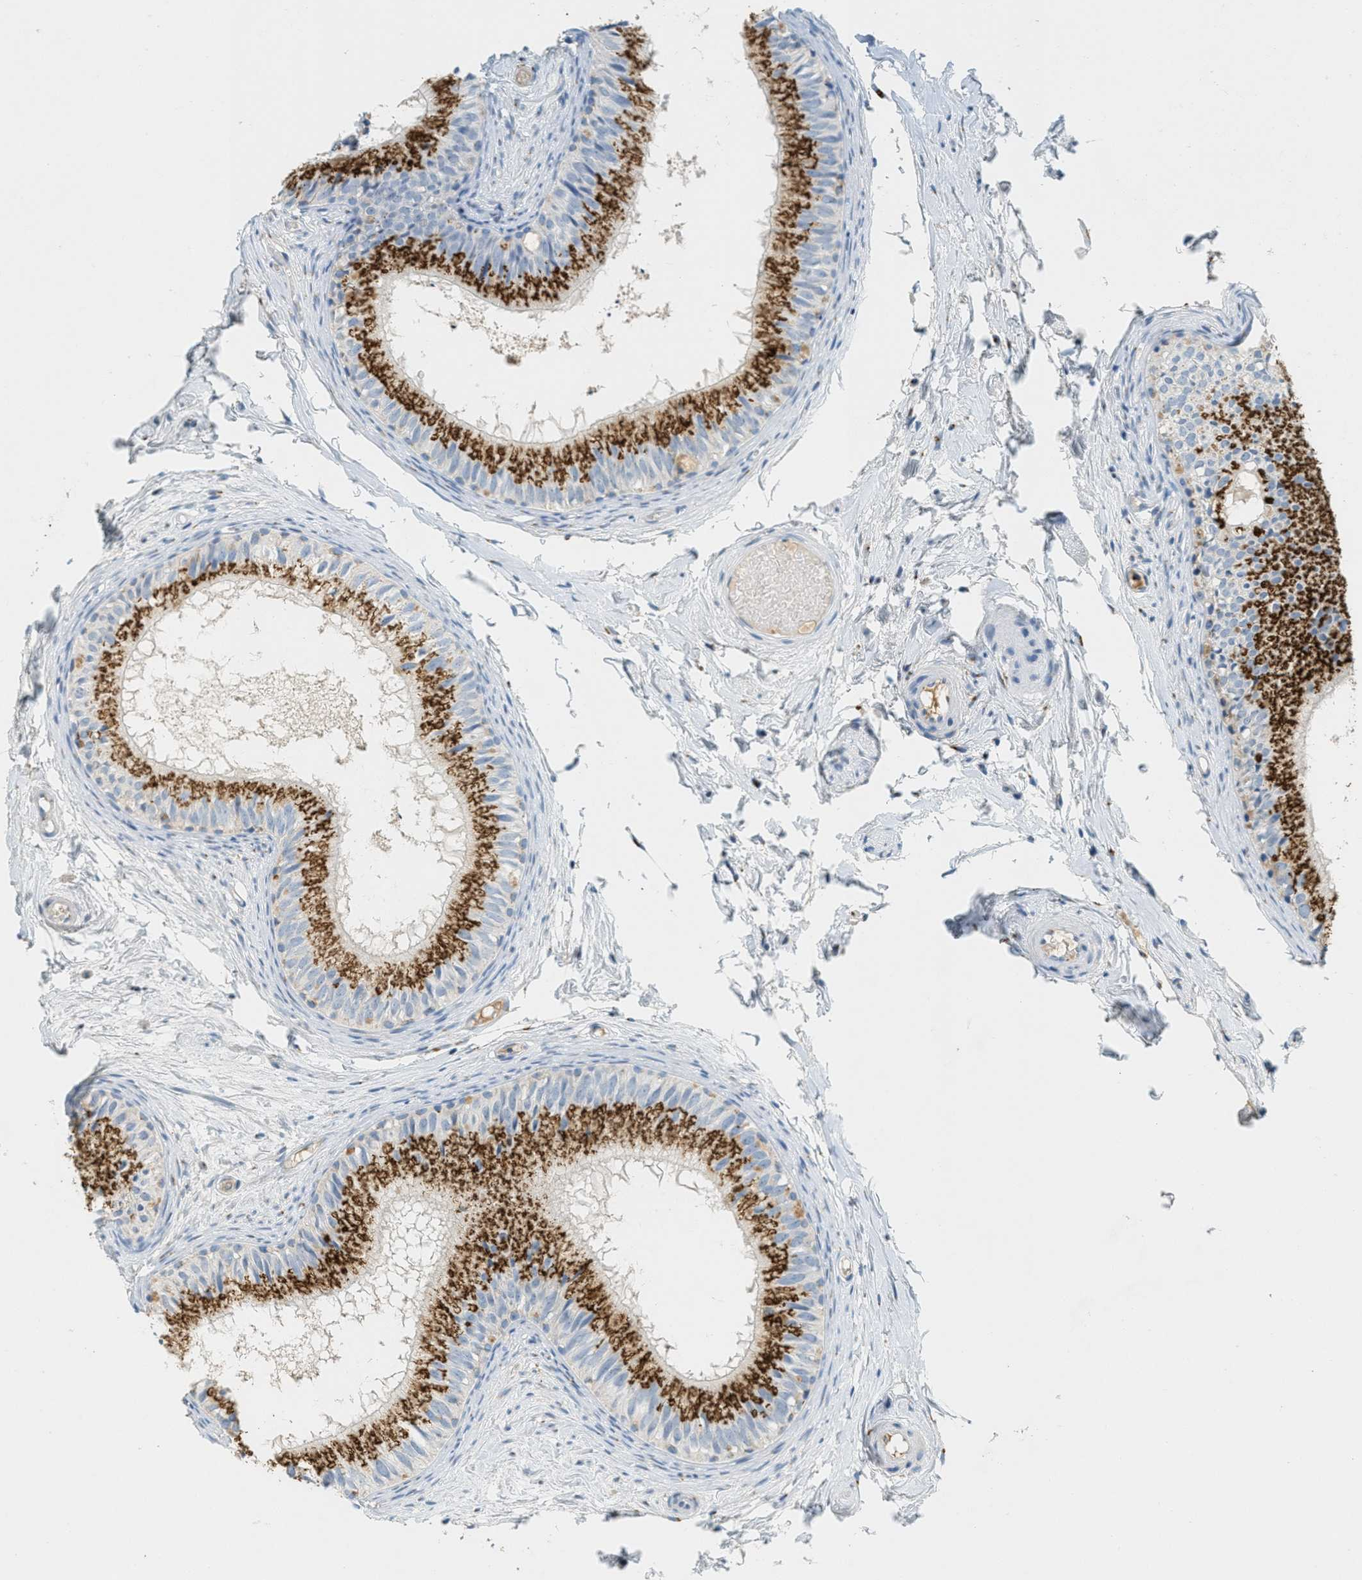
{"staining": {"intensity": "strong", "quantity": ">75%", "location": "cytoplasmic/membranous"}, "tissue": "epididymis", "cell_type": "Glandular cells", "image_type": "normal", "snomed": [{"axis": "morphology", "description": "Normal tissue, NOS"}, {"axis": "topography", "description": "Epididymis"}], "caption": "DAB (3,3'-diaminobenzidine) immunohistochemical staining of benign human epididymis reveals strong cytoplasmic/membranous protein positivity in approximately >75% of glandular cells. (DAB (3,3'-diaminobenzidine) = brown stain, brightfield microscopy at high magnification).", "gene": "ENTPD4", "patient": {"sex": "male", "age": 46}}